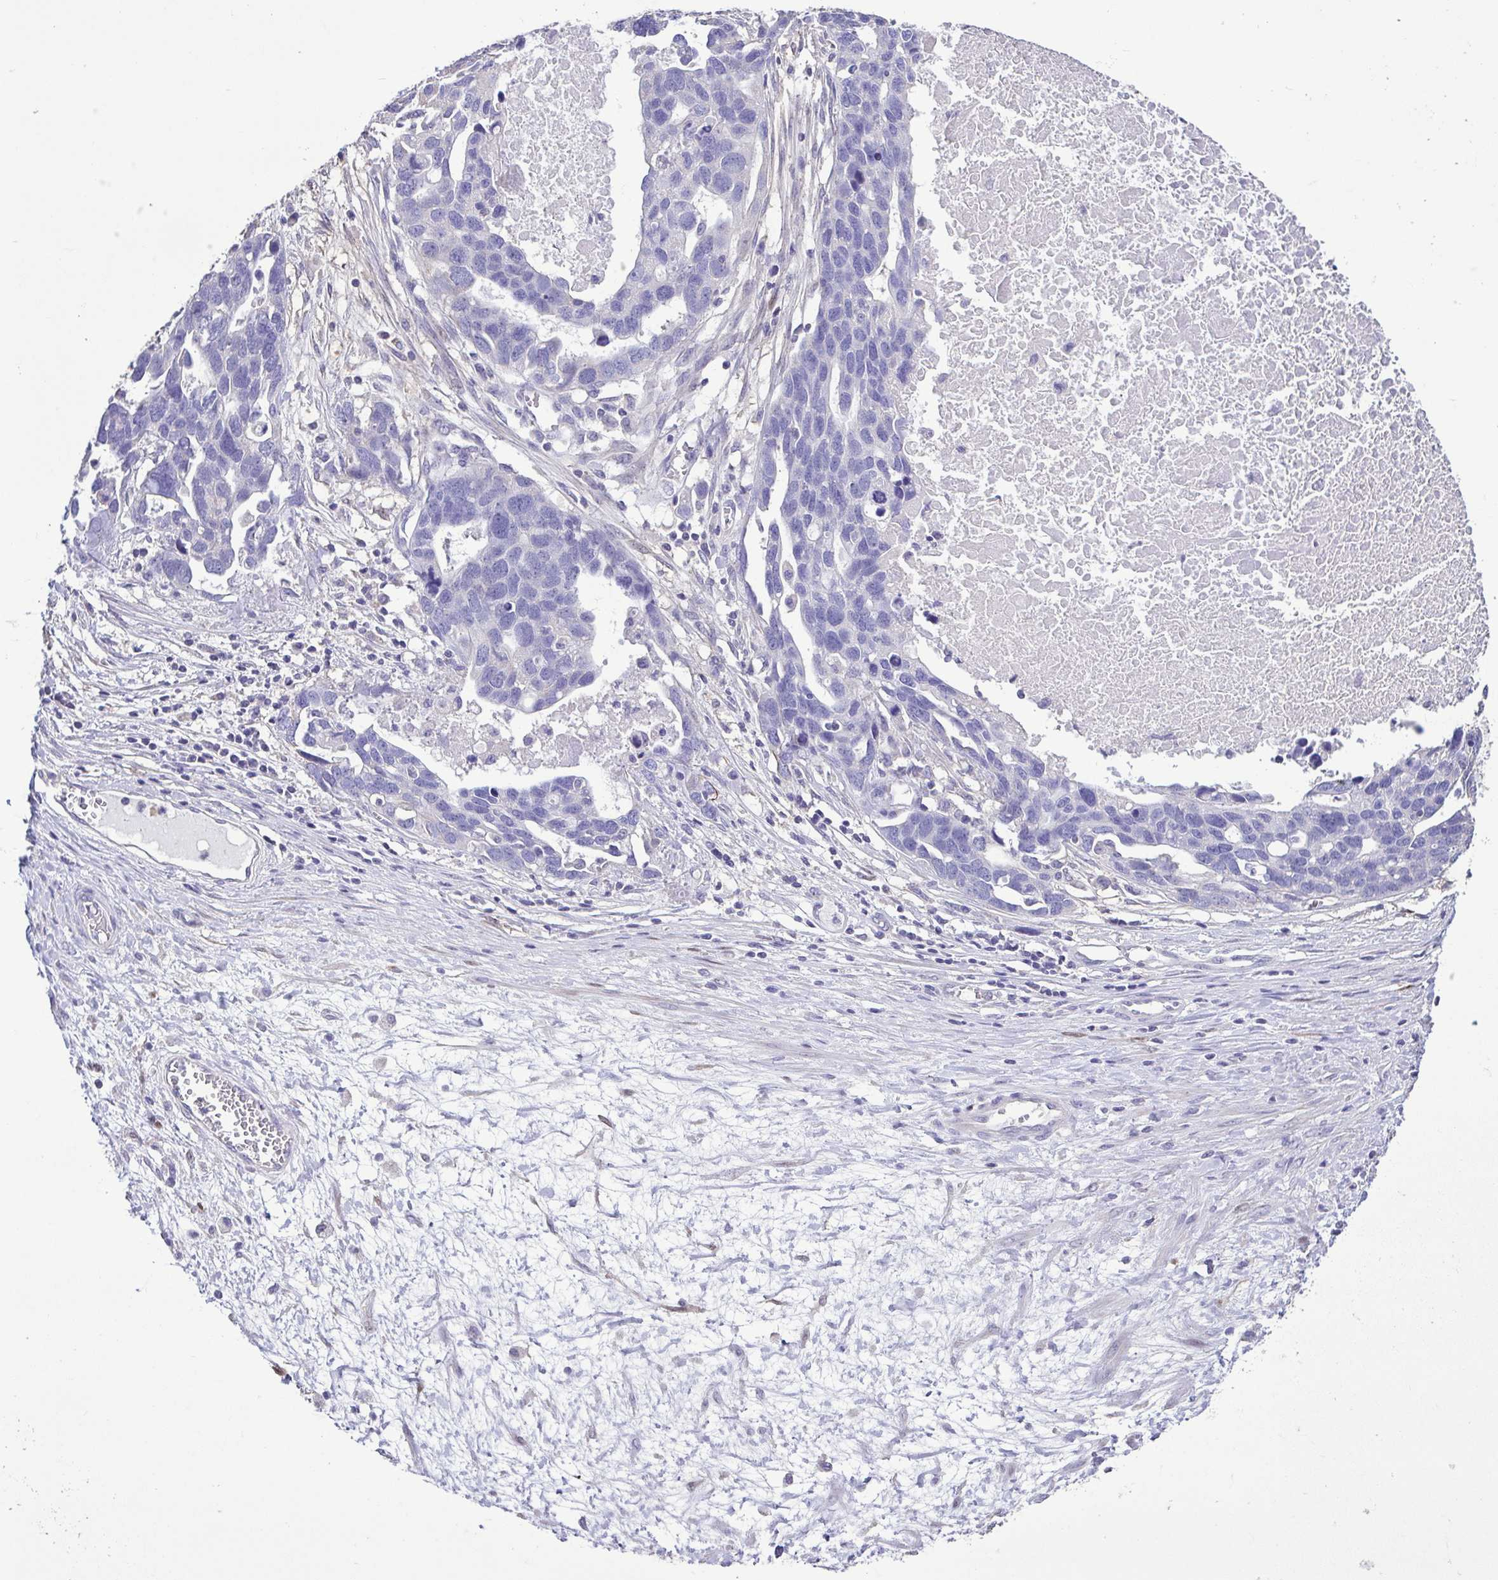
{"staining": {"intensity": "negative", "quantity": "none", "location": "none"}, "tissue": "ovarian cancer", "cell_type": "Tumor cells", "image_type": "cancer", "snomed": [{"axis": "morphology", "description": "Cystadenocarcinoma, serous, NOS"}, {"axis": "topography", "description": "Ovary"}], "caption": "Immunohistochemistry photomicrograph of neoplastic tissue: human ovarian cancer (serous cystadenocarcinoma) stained with DAB (3,3'-diaminobenzidine) displays no significant protein positivity in tumor cells. The staining was performed using DAB (3,3'-diaminobenzidine) to visualize the protein expression in brown, while the nuclei were stained in blue with hematoxylin (Magnification: 20x).", "gene": "PLA2G4E", "patient": {"sex": "female", "age": 54}}